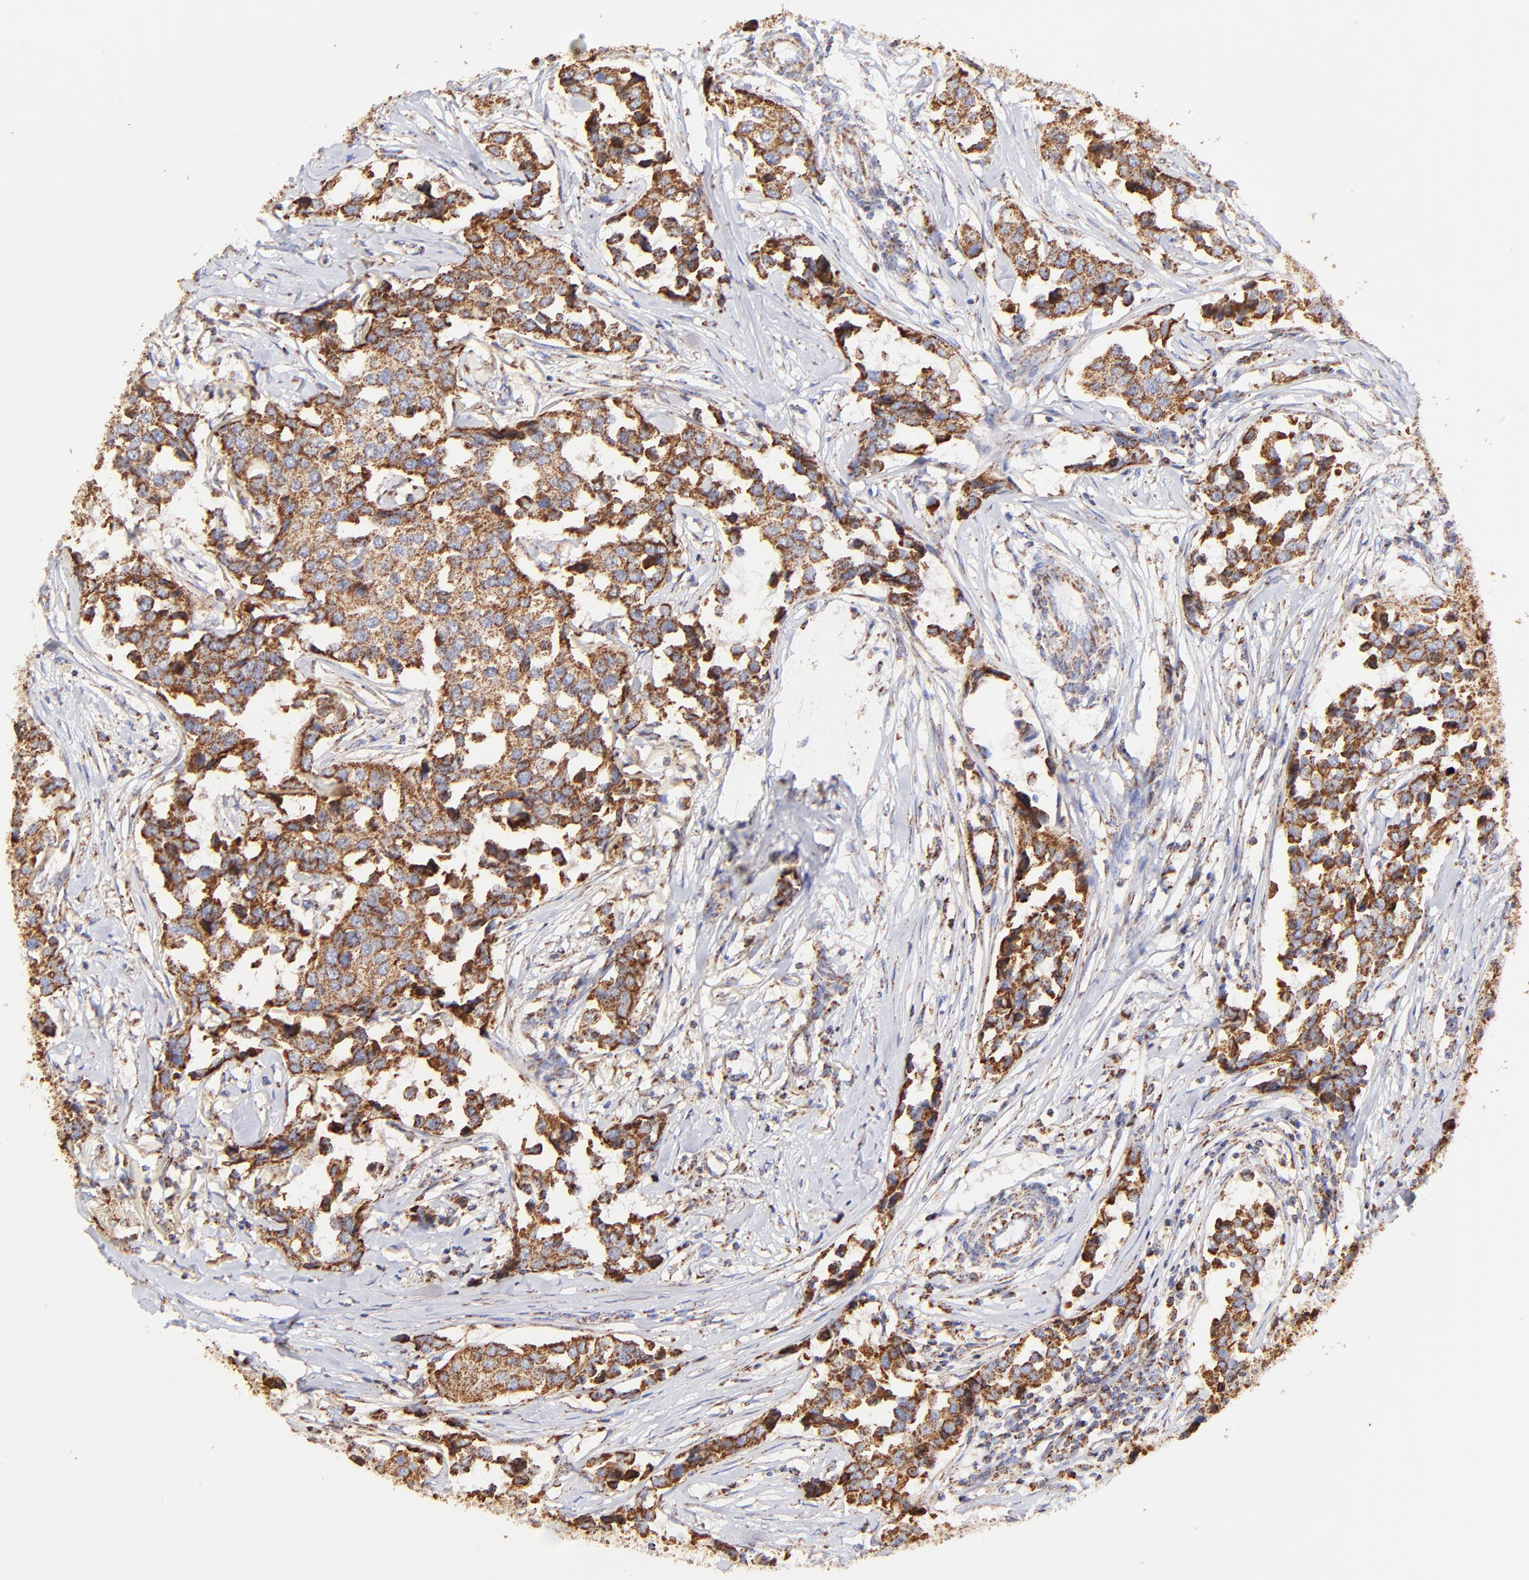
{"staining": {"intensity": "strong", "quantity": ">75%", "location": "cytoplasmic/membranous"}, "tissue": "breast cancer", "cell_type": "Tumor cells", "image_type": "cancer", "snomed": [{"axis": "morphology", "description": "Duct carcinoma"}, {"axis": "topography", "description": "Breast"}], "caption": "A high-resolution image shows immunohistochemistry staining of infiltrating ductal carcinoma (breast), which reveals strong cytoplasmic/membranous staining in about >75% of tumor cells.", "gene": "ECH1", "patient": {"sex": "female", "age": 80}}